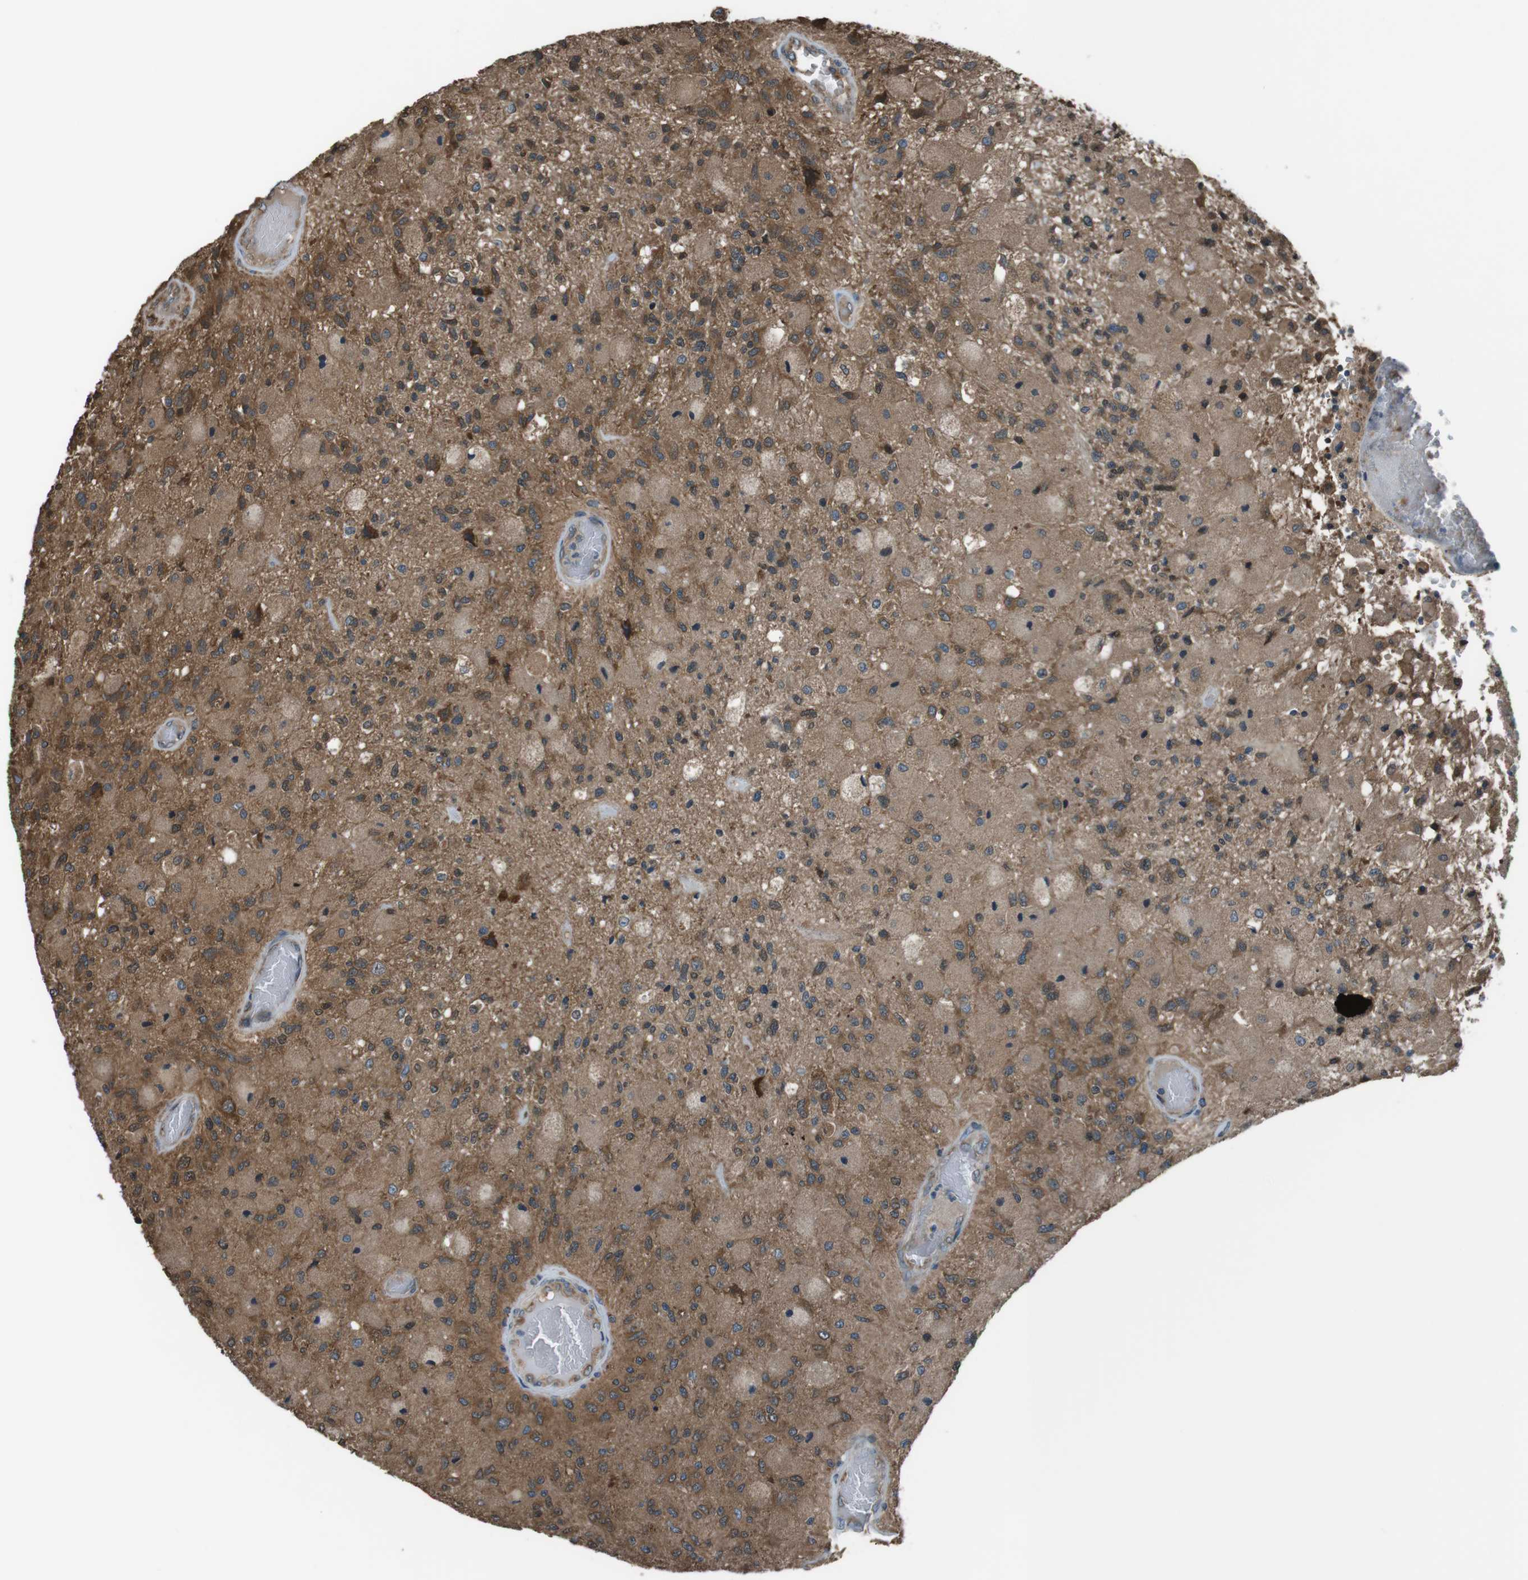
{"staining": {"intensity": "moderate", "quantity": ">75%", "location": "cytoplasmic/membranous"}, "tissue": "glioma", "cell_type": "Tumor cells", "image_type": "cancer", "snomed": [{"axis": "morphology", "description": "Normal tissue, NOS"}, {"axis": "morphology", "description": "Glioma, malignant, High grade"}, {"axis": "topography", "description": "Cerebral cortex"}], "caption": "Immunohistochemical staining of glioma displays moderate cytoplasmic/membranous protein staining in approximately >75% of tumor cells.", "gene": "SSR3", "patient": {"sex": "male", "age": 77}}